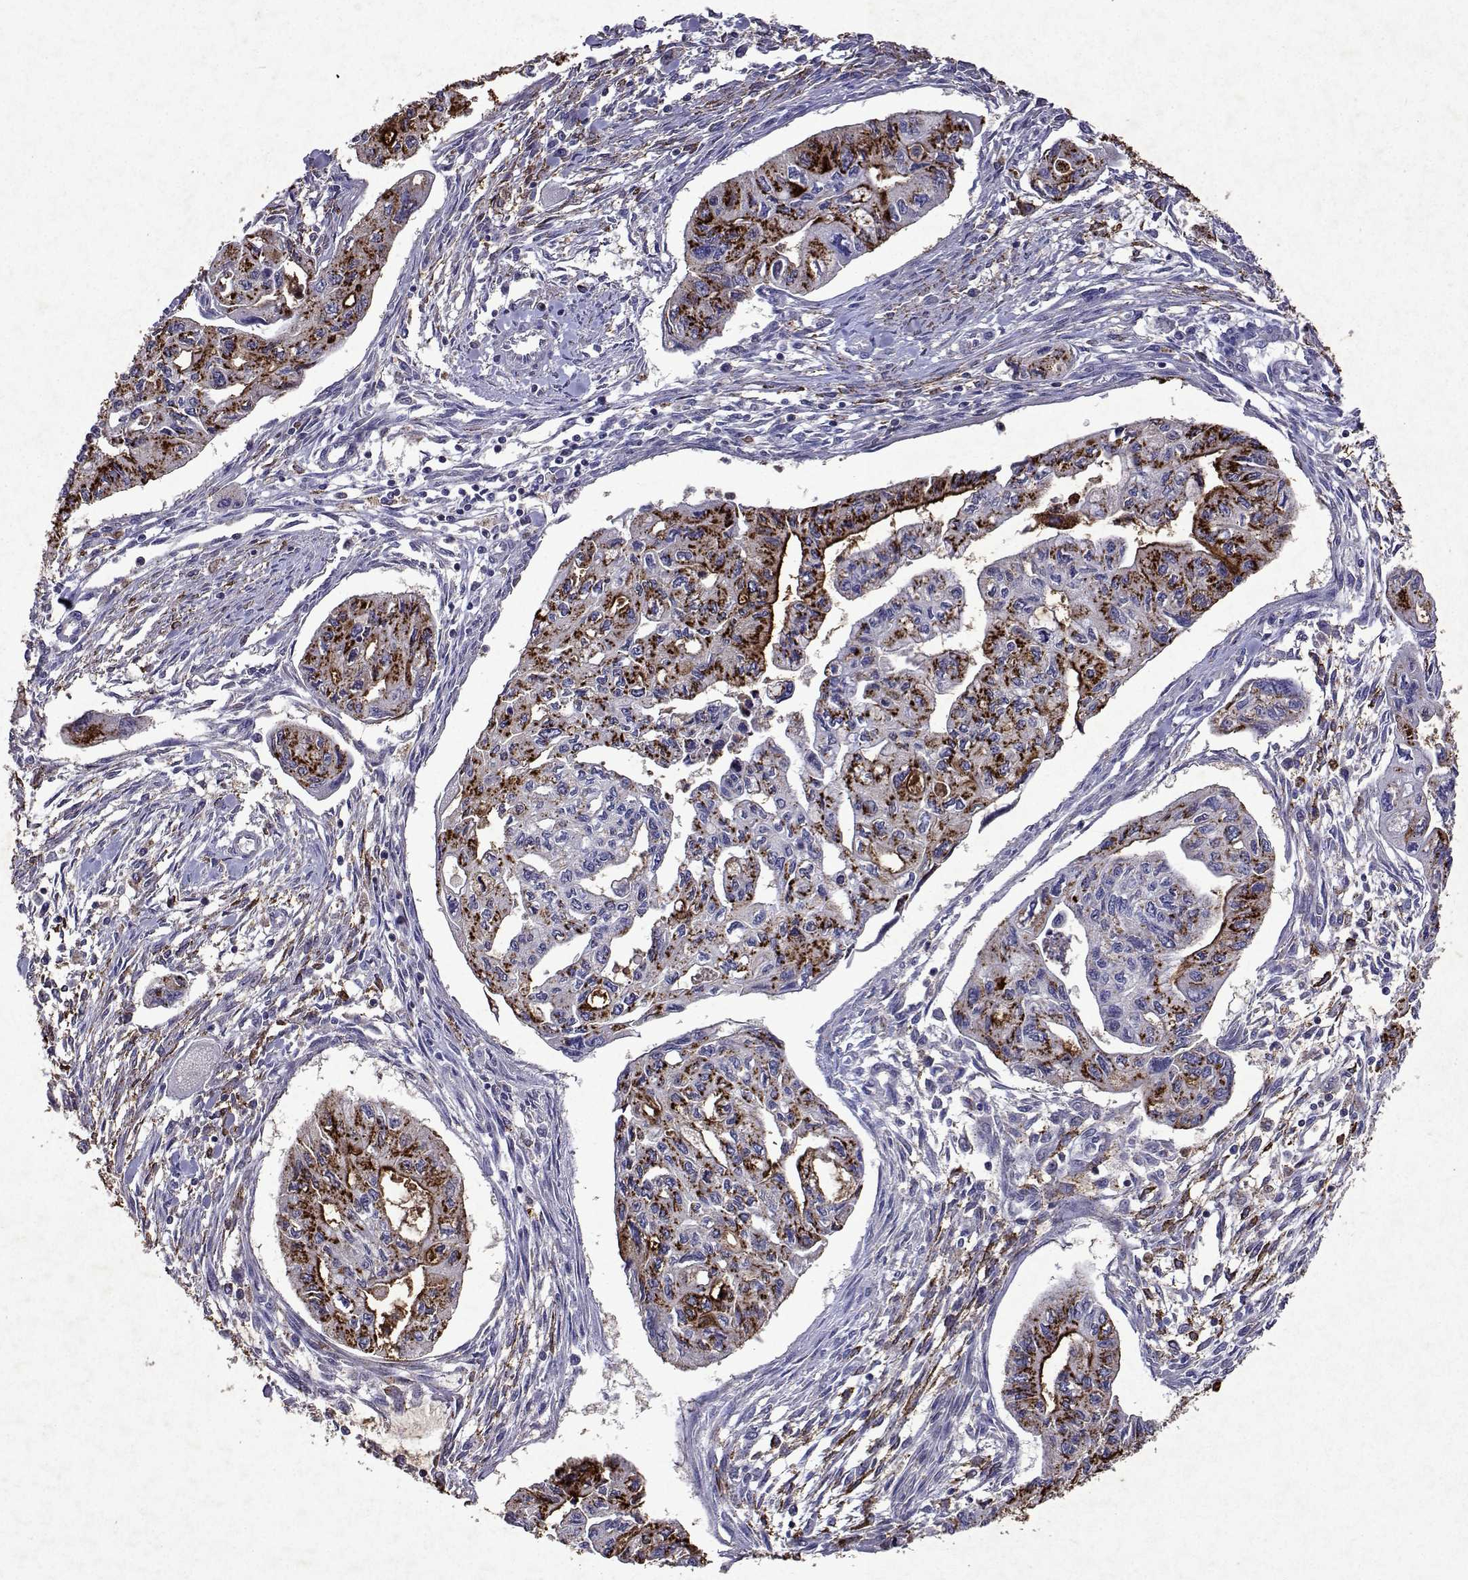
{"staining": {"intensity": "strong", "quantity": "25%-75%", "location": "cytoplasmic/membranous"}, "tissue": "pancreatic cancer", "cell_type": "Tumor cells", "image_type": "cancer", "snomed": [{"axis": "morphology", "description": "Adenocarcinoma, NOS"}, {"axis": "topography", "description": "Pancreas"}], "caption": "Pancreatic cancer stained for a protein demonstrates strong cytoplasmic/membranous positivity in tumor cells.", "gene": "DUSP28", "patient": {"sex": "female", "age": 76}}